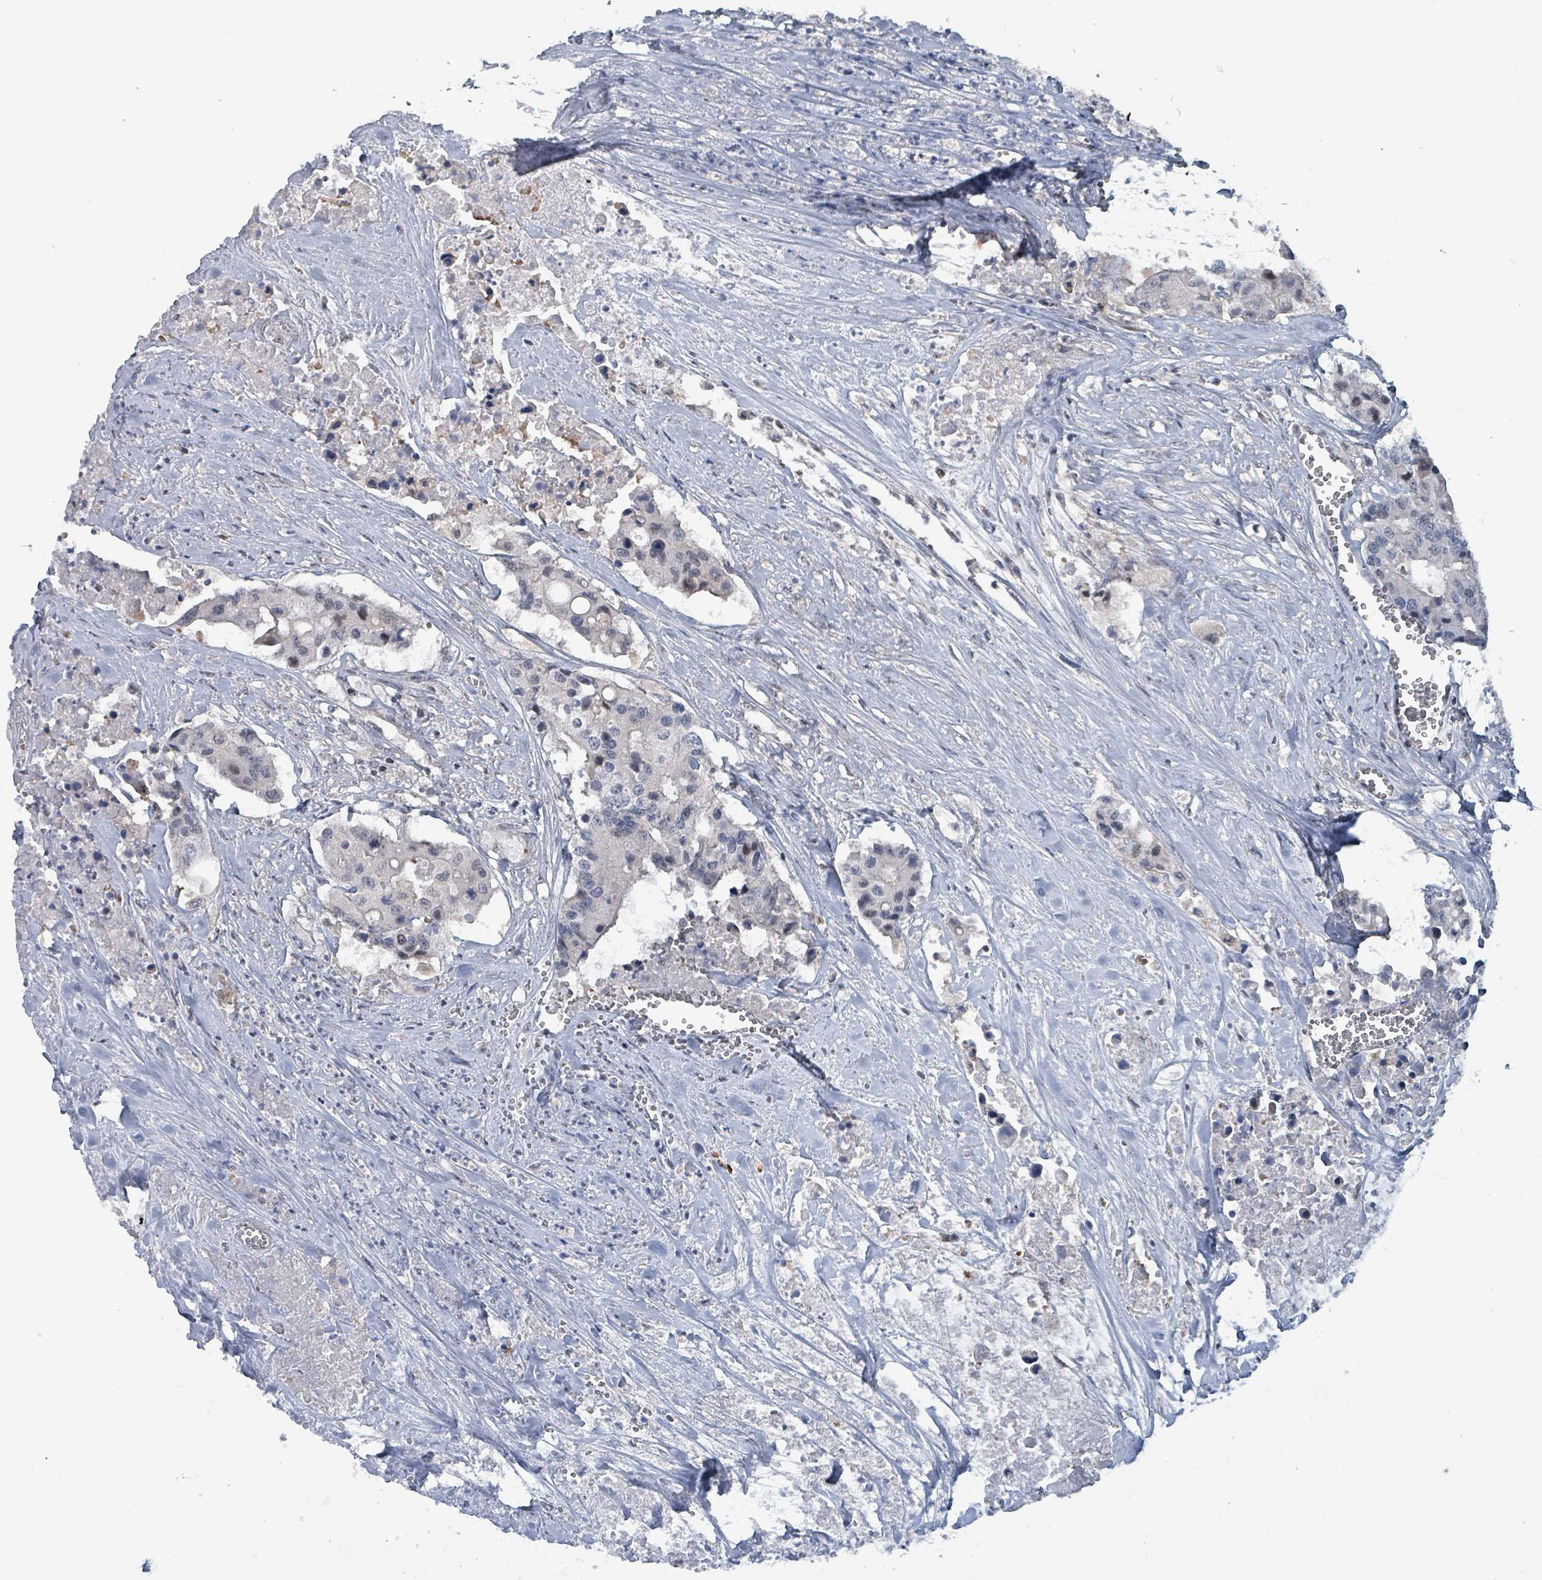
{"staining": {"intensity": "weak", "quantity": "<25%", "location": "nuclear"}, "tissue": "colorectal cancer", "cell_type": "Tumor cells", "image_type": "cancer", "snomed": [{"axis": "morphology", "description": "Adenocarcinoma, NOS"}, {"axis": "topography", "description": "Colon"}], "caption": "DAB (3,3'-diaminobenzidine) immunohistochemical staining of human adenocarcinoma (colorectal) exhibits no significant expression in tumor cells.", "gene": "BIVM", "patient": {"sex": "male", "age": 77}}